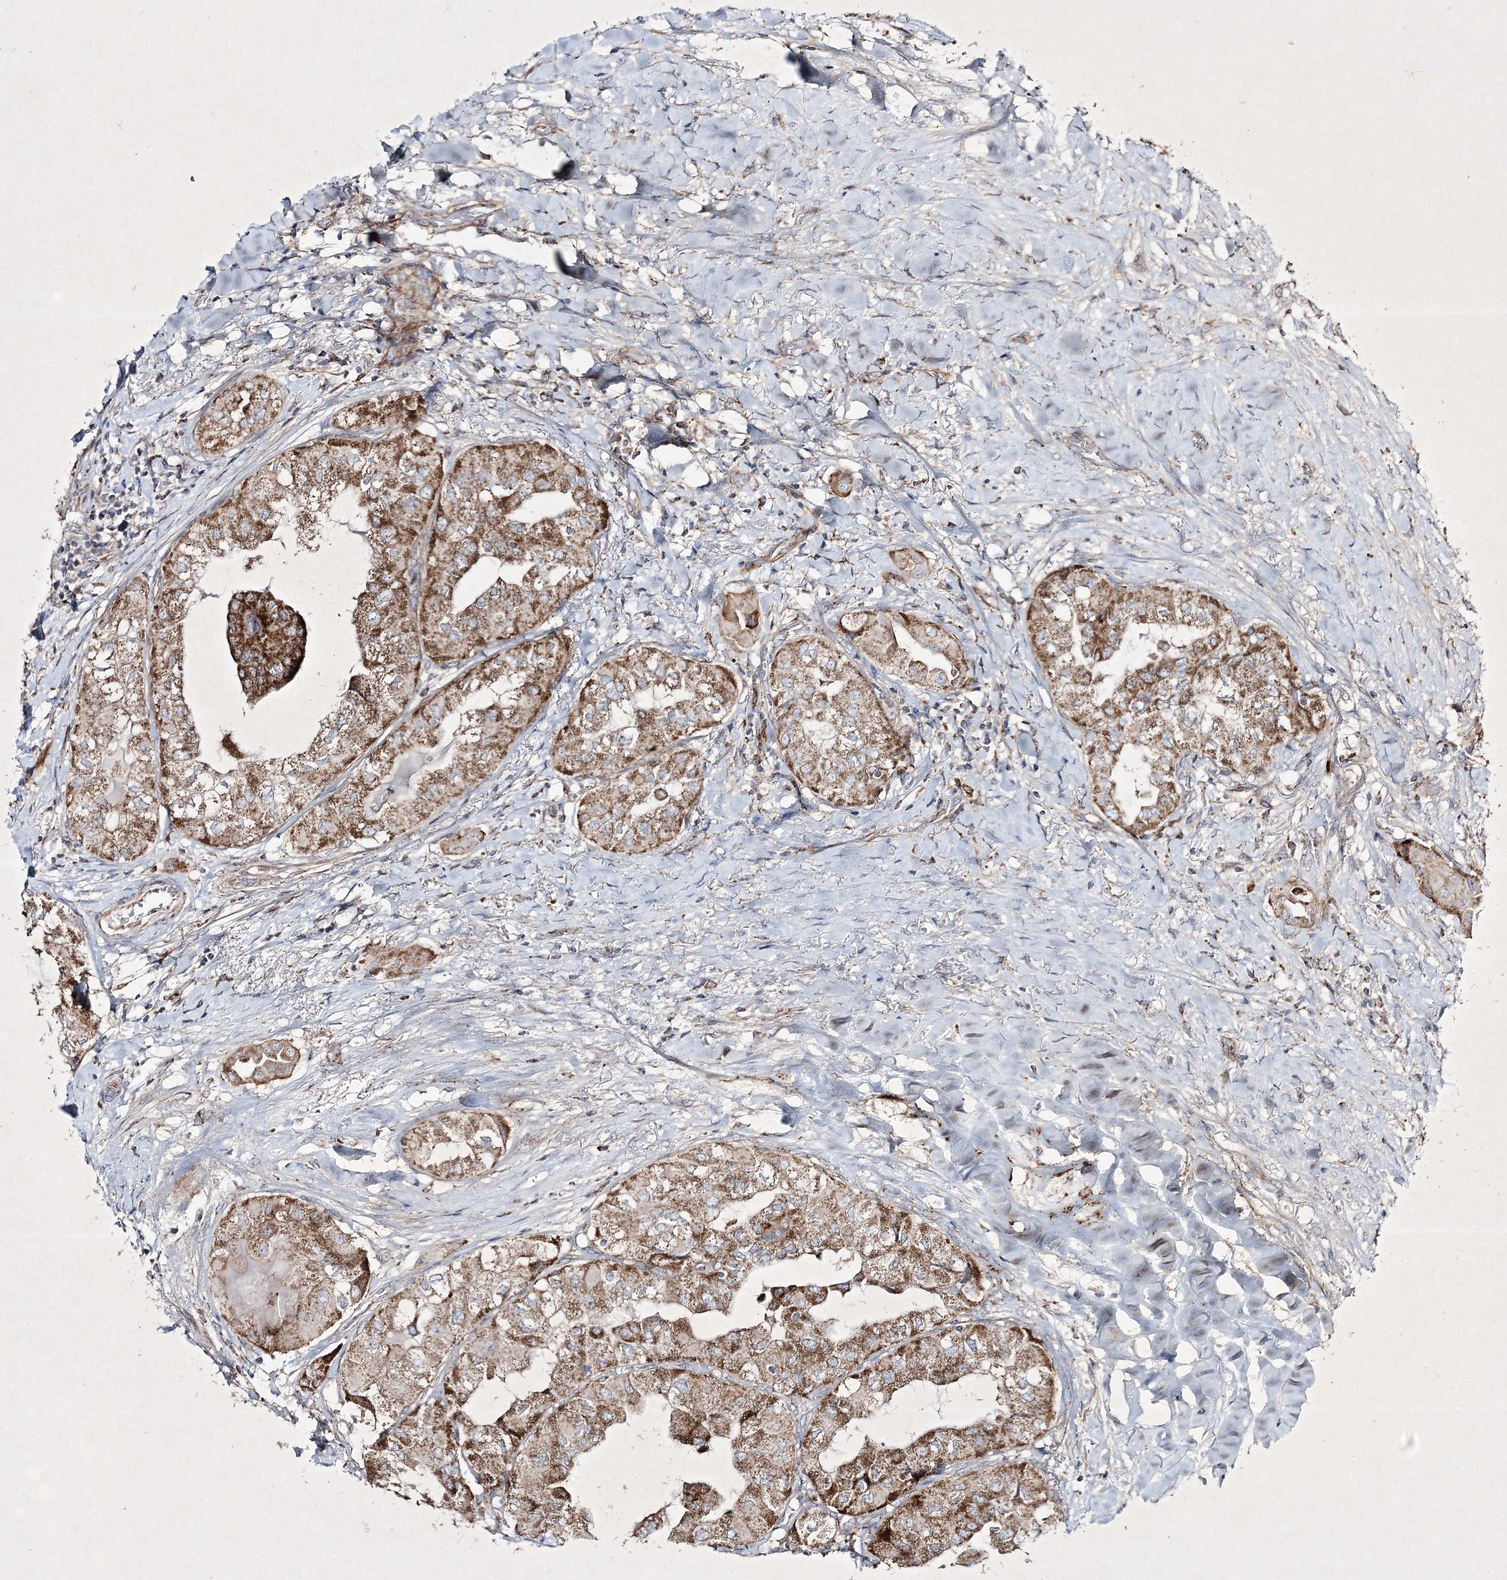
{"staining": {"intensity": "moderate", "quantity": ">75%", "location": "cytoplasmic/membranous"}, "tissue": "thyroid cancer", "cell_type": "Tumor cells", "image_type": "cancer", "snomed": [{"axis": "morphology", "description": "Papillary adenocarcinoma, NOS"}, {"axis": "topography", "description": "Thyroid gland"}], "caption": "The image demonstrates staining of thyroid cancer (papillary adenocarcinoma), revealing moderate cytoplasmic/membranous protein expression (brown color) within tumor cells. (DAB IHC with brightfield microscopy, high magnification).", "gene": "RICTOR", "patient": {"sex": "female", "age": 59}}